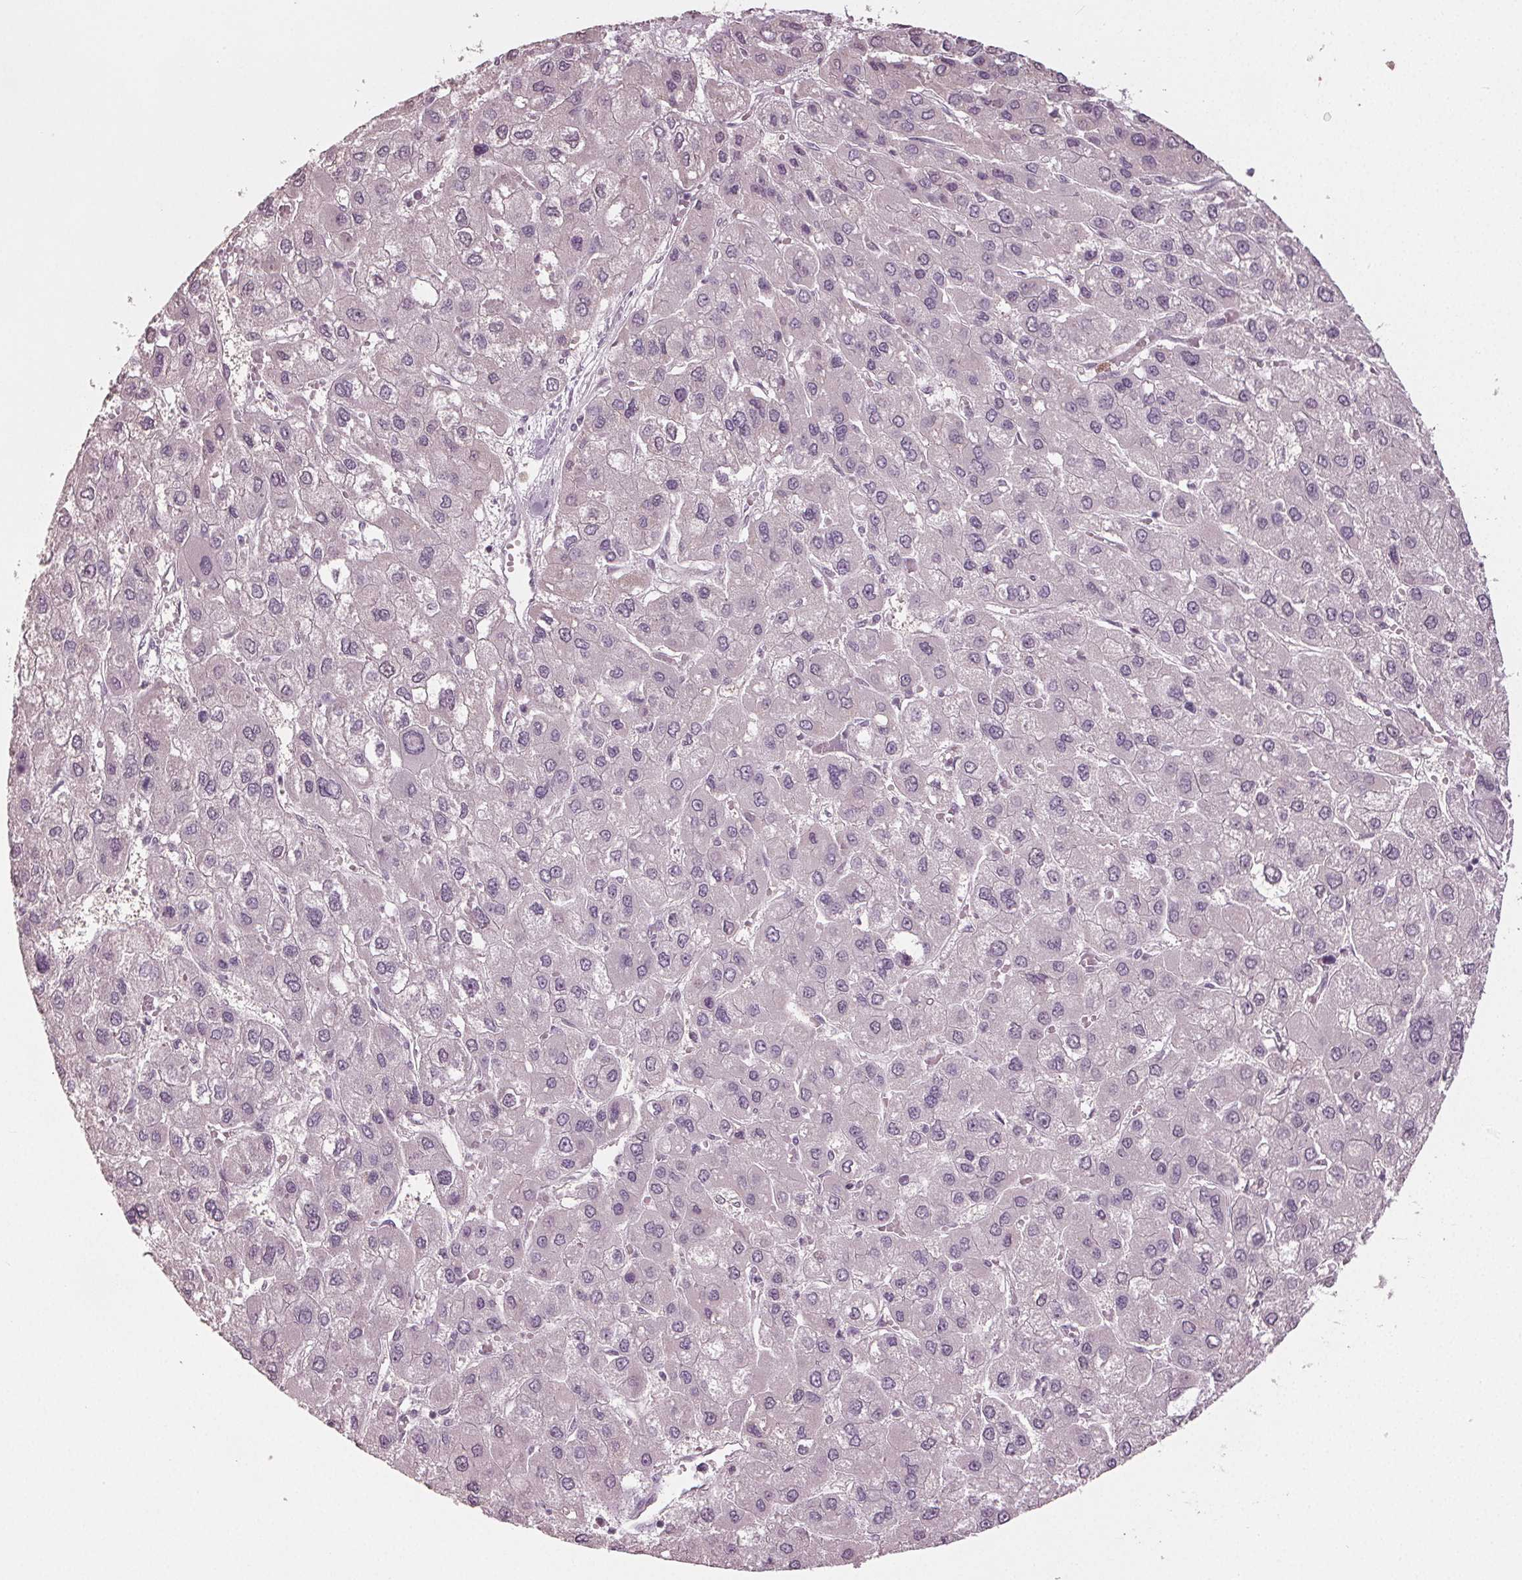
{"staining": {"intensity": "negative", "quantity": "none", "location": "none"}, "tissue": "liver cancer", "cell_type": "Tumor cells", "image_type": "cancer", "snomed": [{"axis": "morphology", "description": "Carcinoma, Hepatocellular, NOS"}, {"axis": "topography", "description": "Liver"}], "caption": "An IHC histopathology image of liver hepatocellular carcinoma is shown. There is no staining in tumor cells of liver hepatocellular carcinoma.", "gene": "CXCL16", "patient": {"sex": "female", "age": 41}}